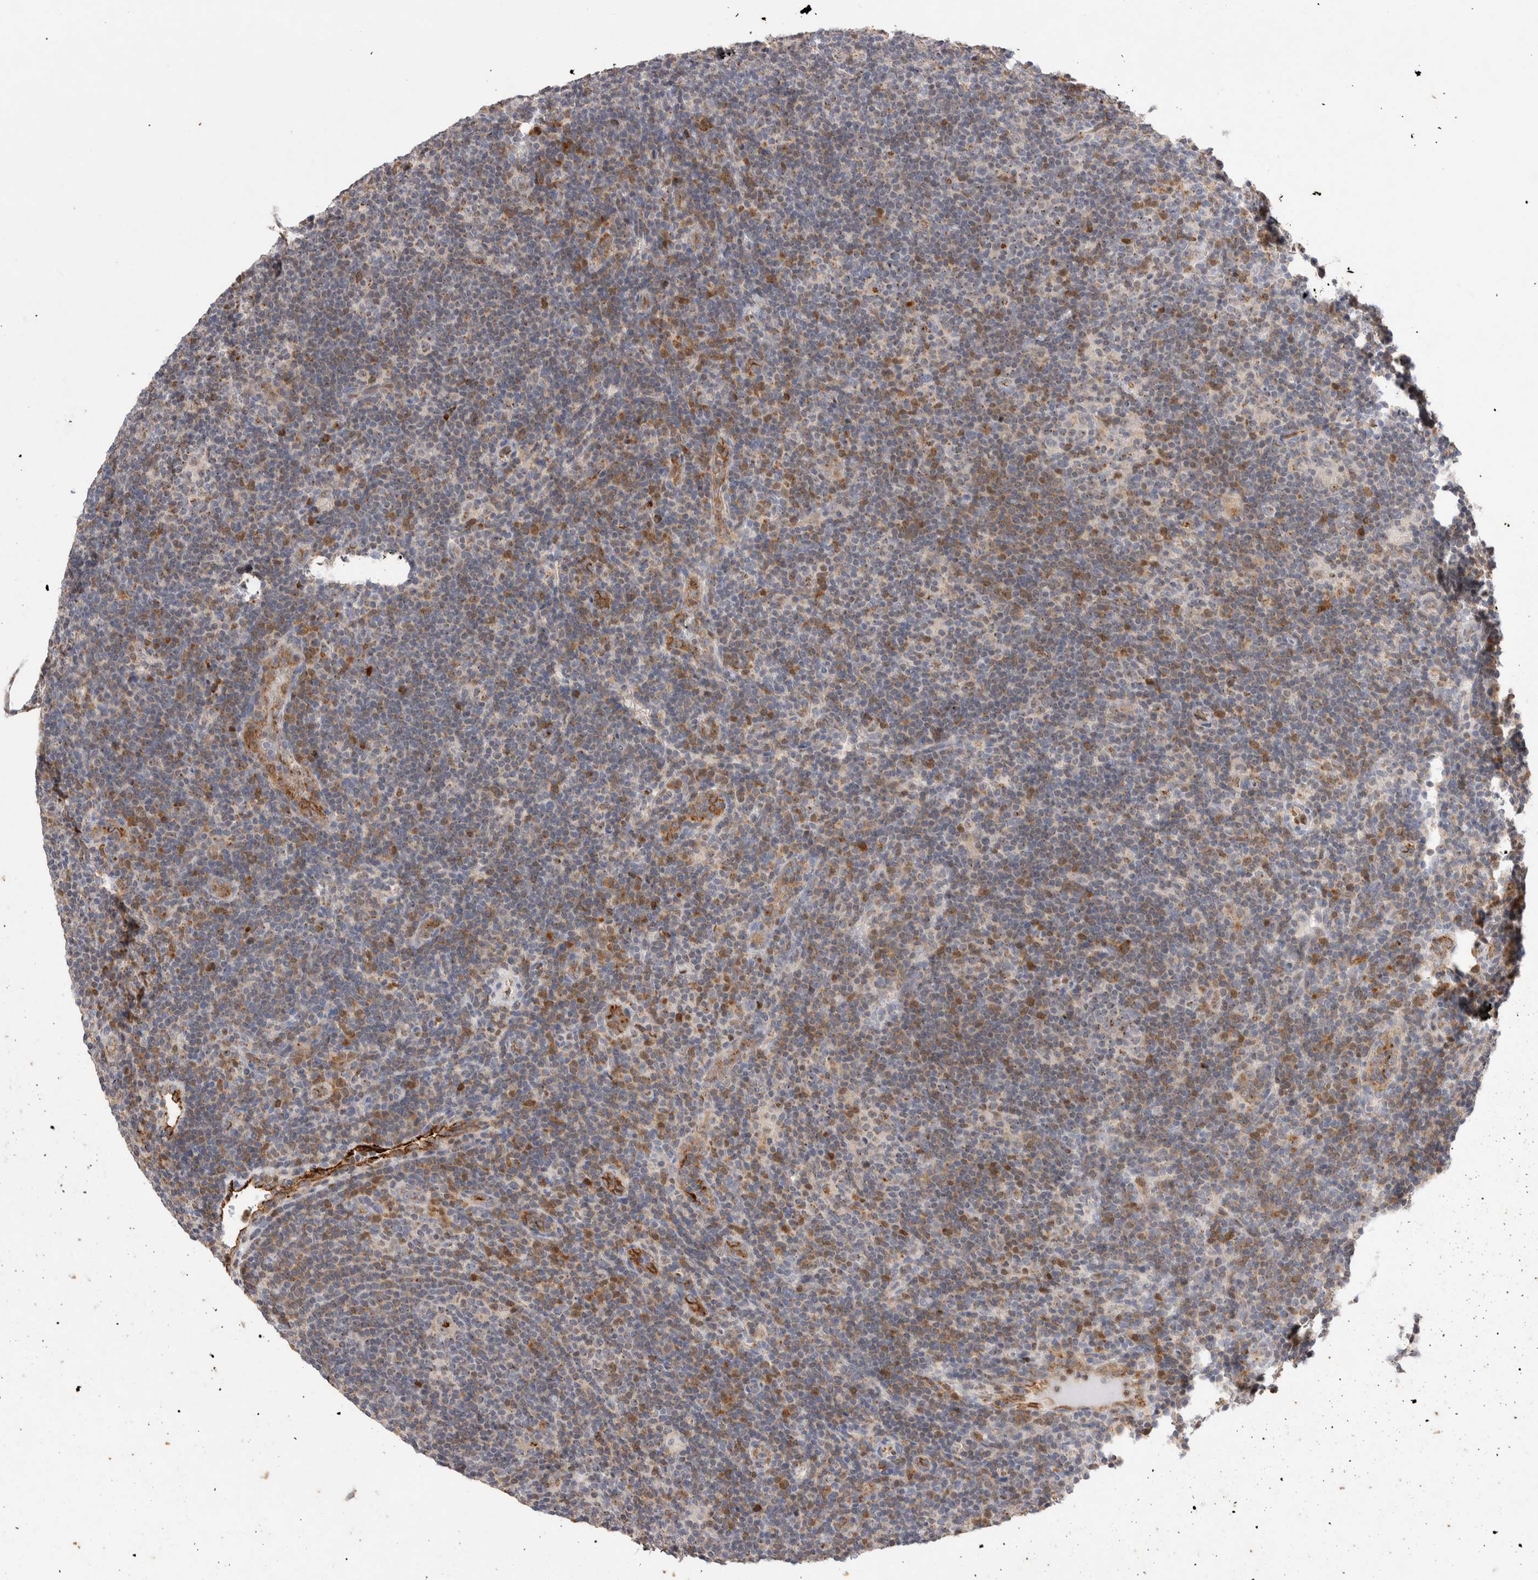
{"staining": {"intensity": "negative", "quantity": "none", "location": "none"}, "tissue": "lymphoma", "cell_type": "Tumor cells", "image_type": "cancer", "snomed": [{"axis": "morphology", "description": "Hodgkin's disease, NOS"}, {"axis": "topography", "description": "Lymph node"}], "caption": "A high-resolution image shows IHC staining of lymphoma, which demonstrates no significant positivity in tumor cells.", "gene": "NSMAF", "patient": {"sex": "female", "age": 57}}